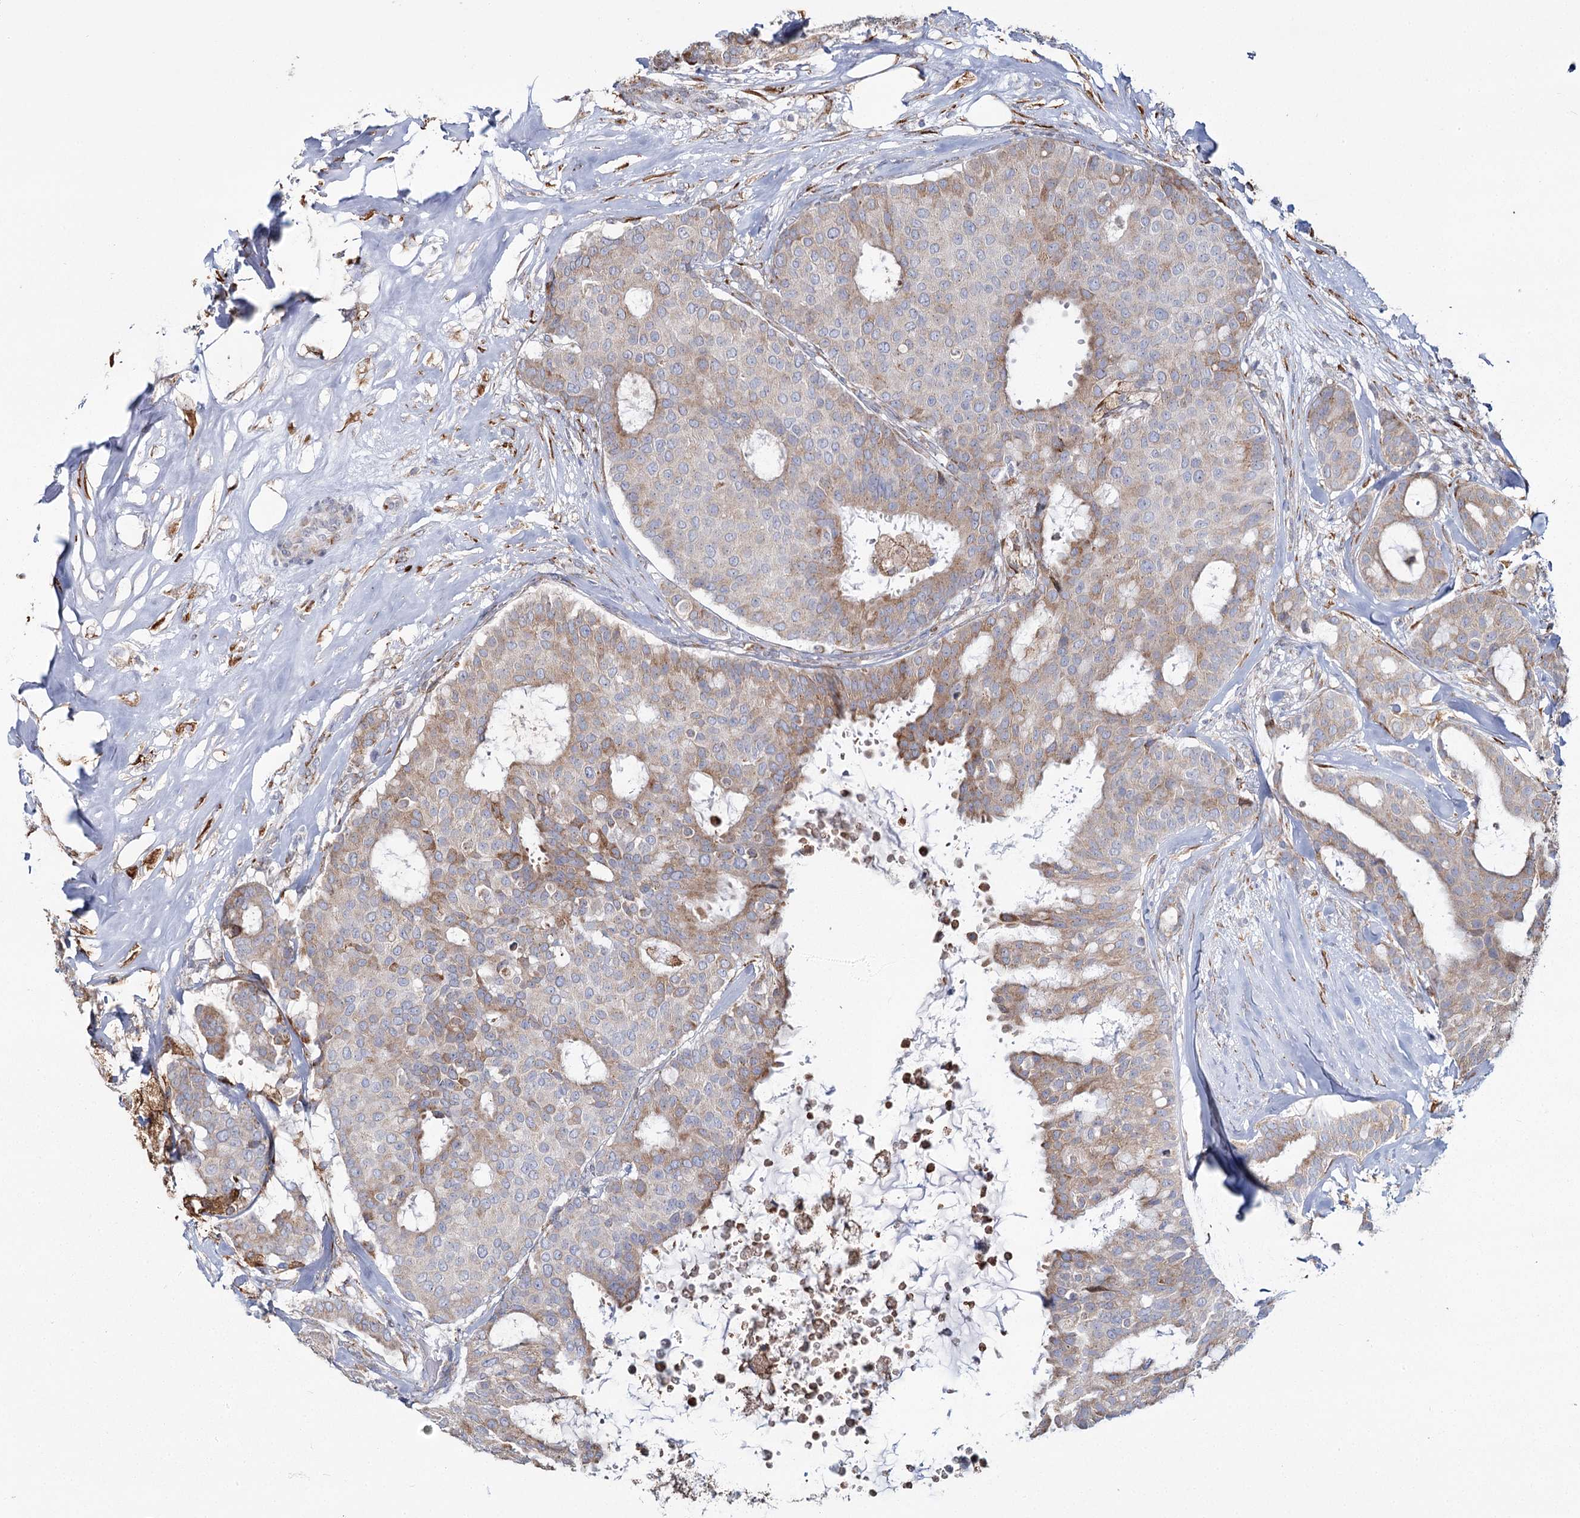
{"staining": {"intensity": "moderate", "quantity": "25%-75%", "location": "cytoplasmic/membranous"}, "tissue": "breast cancer", "cell_type": "Tumor cells", "image_type": "cancer", "snomed": [{"axis": "morphology", "description": "Duct carcinoma"}, {"axis": "topography", "description": "Breast"}], "caption": "An image showing moderate cytoplasmic/membranous staining in about 25%-75% of tumor cells in breast cancer, as visualized by brown immunohistochemical staining.", "gene": "ZCCHC9", "patient": {"sex": "female", "age": 75}}